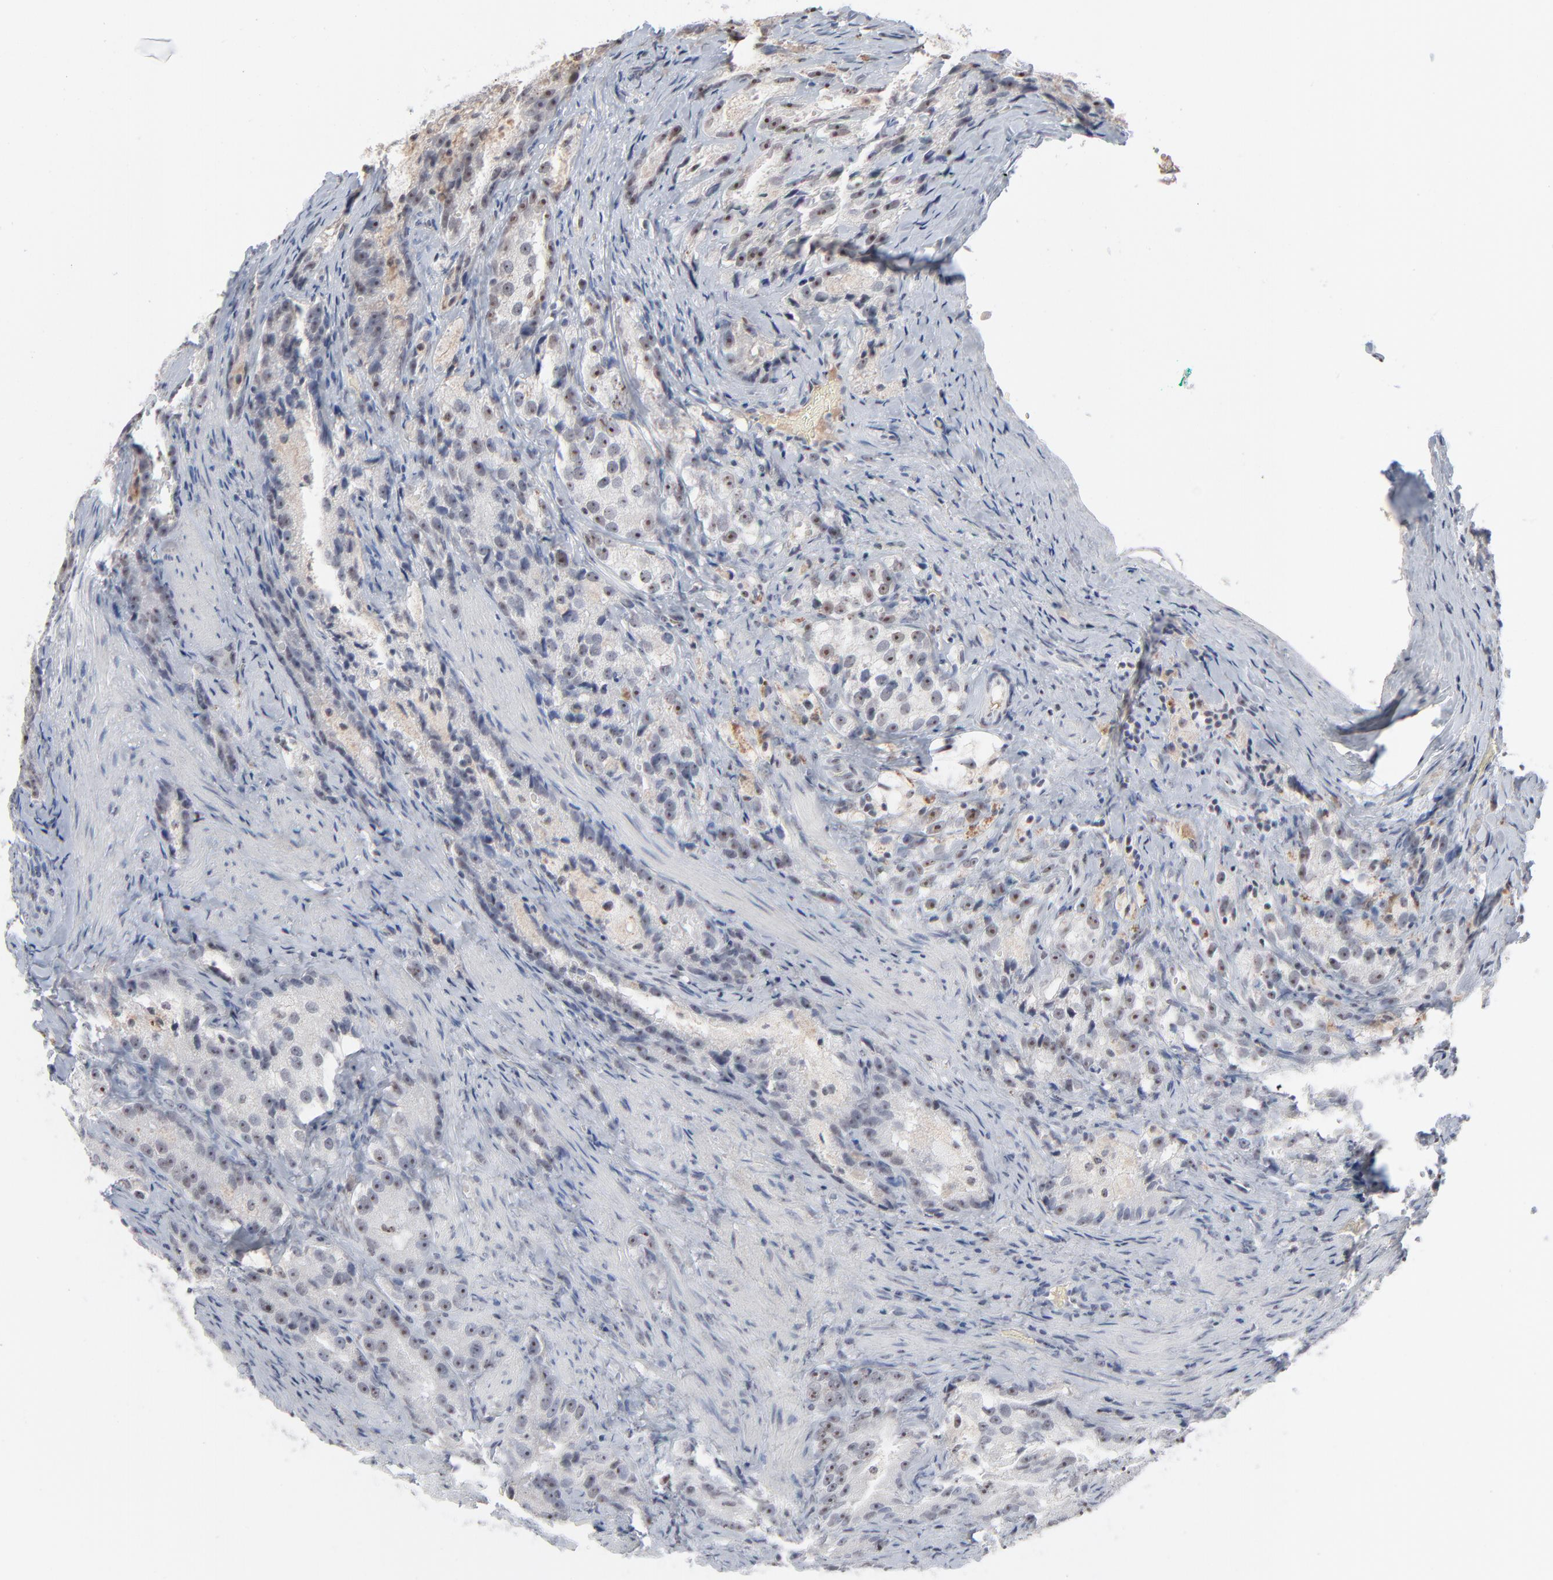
{"staining": {"intensity": "weak", "quantity": ">75%", "location": "nuclear"}, "tissue": "prostate cancer", "cell_type": "Tumor cells", "image_type": "cancer", "snomed": [{"axis": "morphology", "description": "Adenocarcinoma, High grade"}, {"axis": "topography", "description": "Prostate"}], "caption": "DAB immunohistochemical staining of prostate cancer exhibits weak nuclear protein positivity in about >75% of tumor cells.", "gene": "MPHOSPH6", "patient": {"sex": "male", "age": 63}}